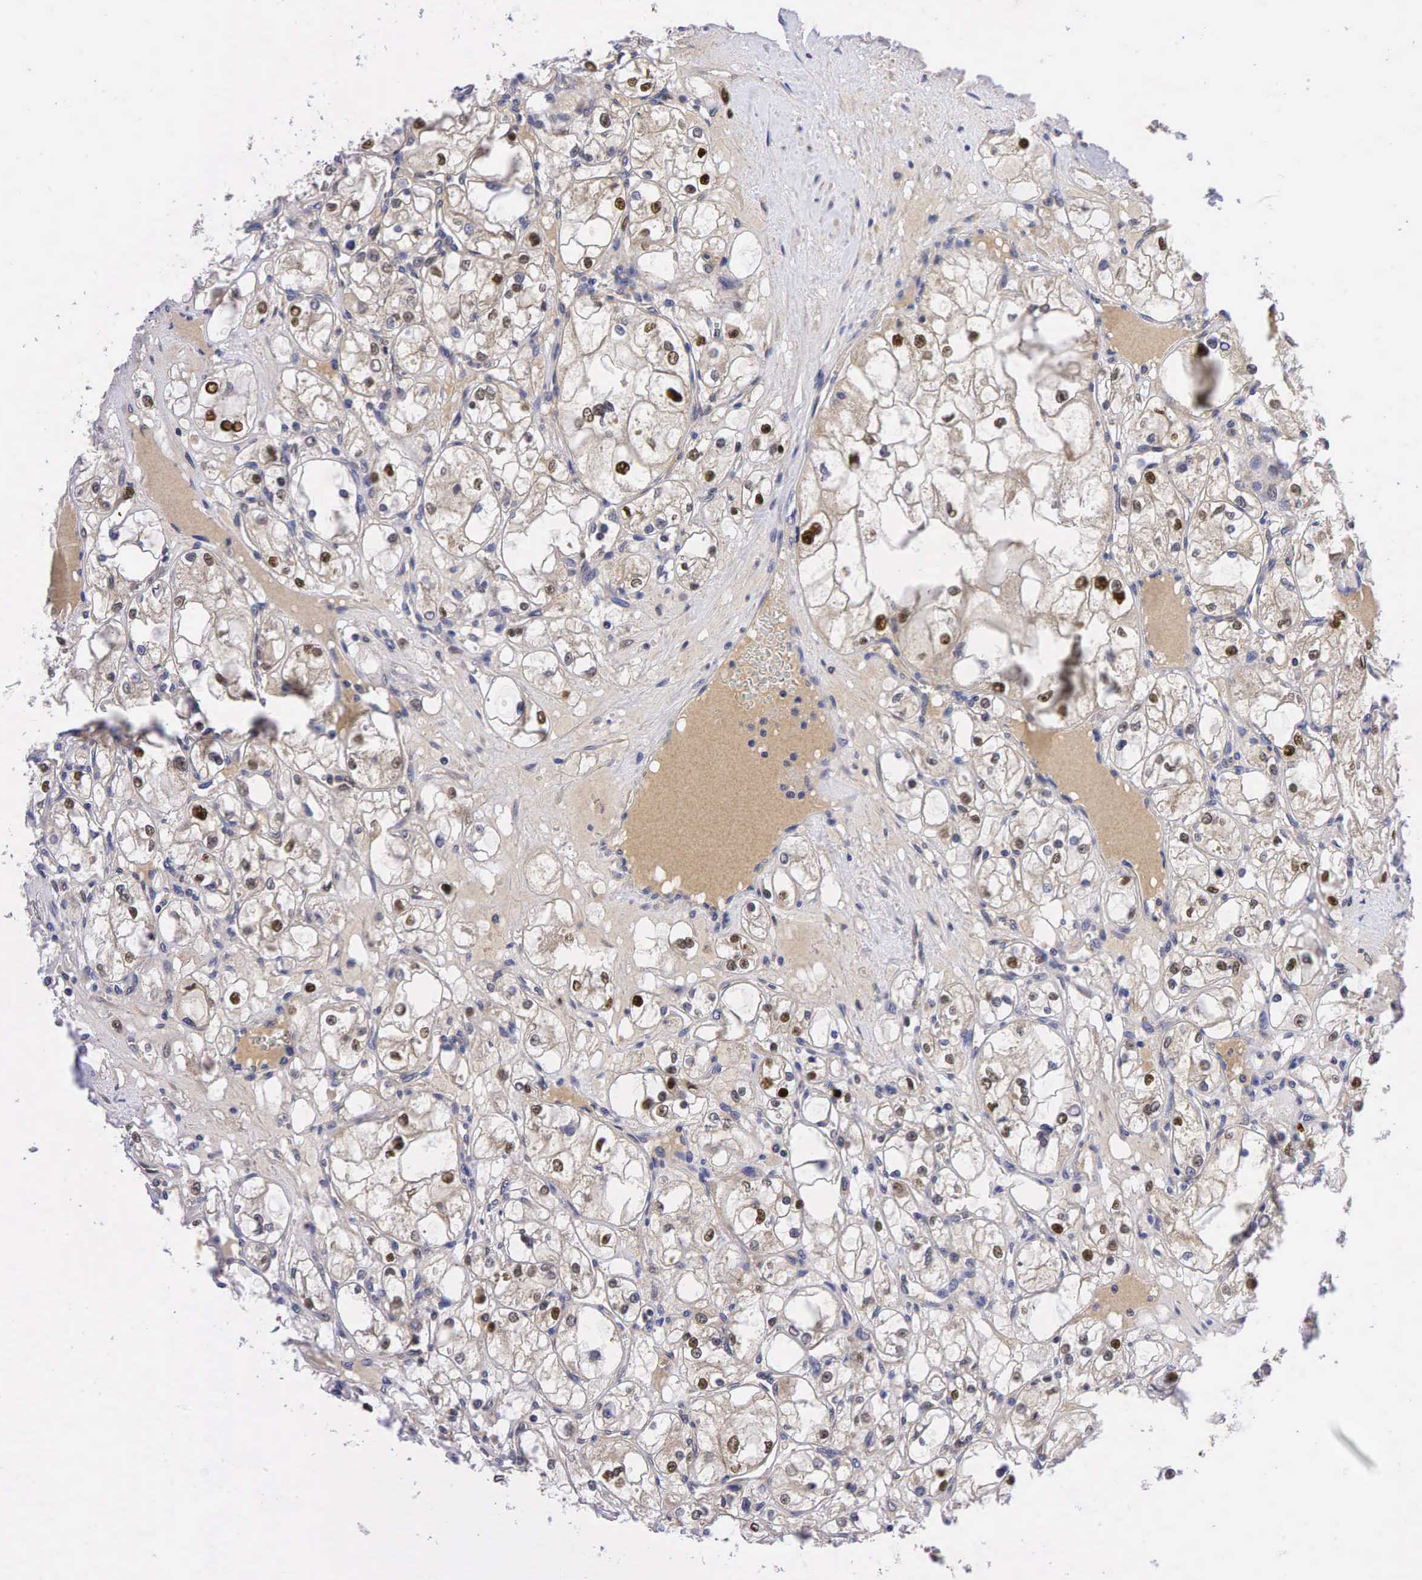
{"staining": {"intensity": "strong", "quantity": ">75%", "location": "nuclear"}, "tissue": "renal cancer", "cell_type": "Tumor cells", "image_type": "cancer", "snomed": [{"axis": "morphology", "description": "Adenocarcinoma, NOS"}, {"axis": "topography", "description": "Kidney"}], "caption": "IHC micrograph of human renal cancer stained for a protein (brown), which exhibits high levels of strong nuclear positivity in about >75% of tumor cells.", "gene": "CCND1", "patient": {"sex": "male", "age": 61}}